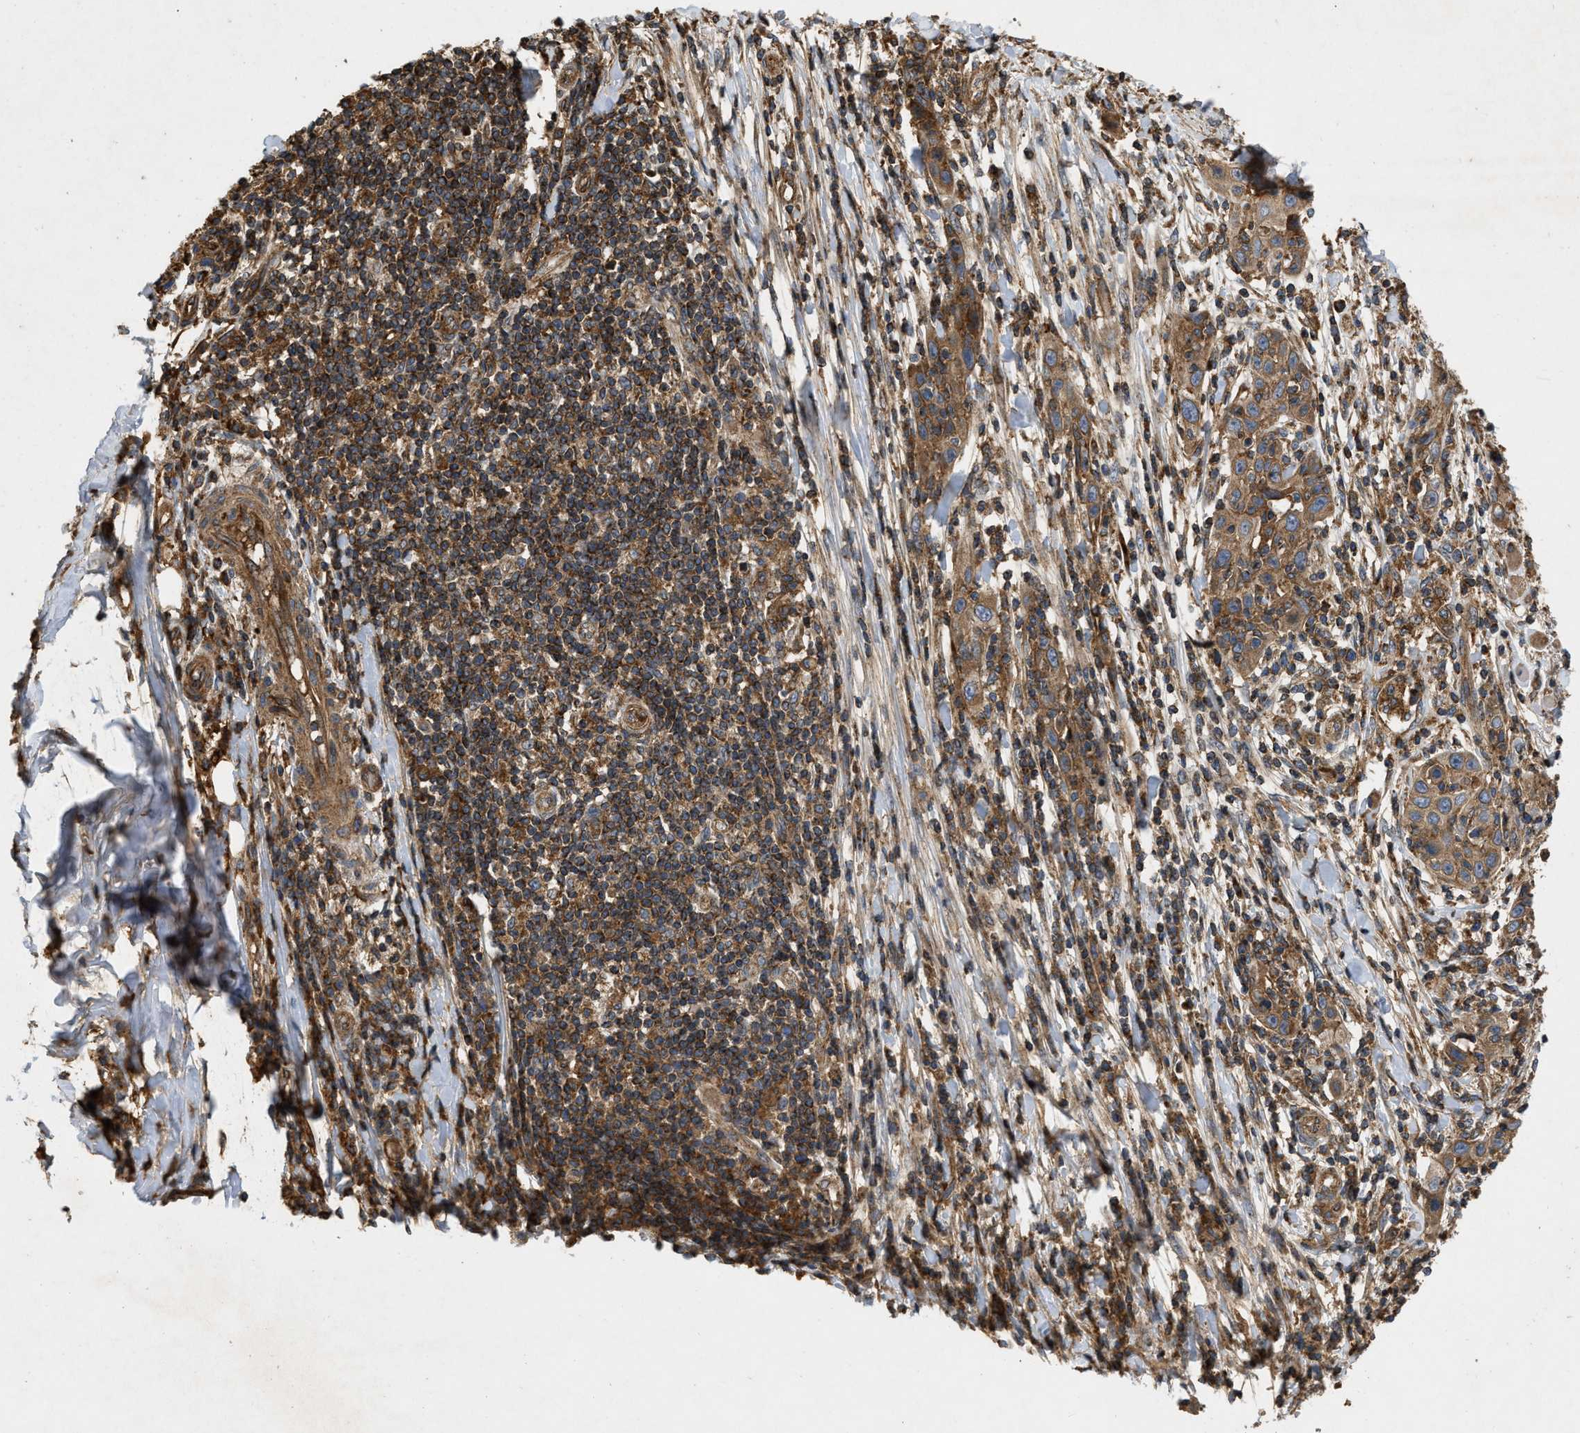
{"staining": {"intensity": "moderate", "quantity": ">75%", "location": "cytoplasmic/membranous"}, "tissue": "skin cancer", "cell_type": "Tumor cells", "image_type": "cancer", "snomed": [{"axis": "morphology", "description": "Squamous cell carcinoma, NOS"}, {"axis": "topography", "description": "Skin"}], "caption": "Protein expression analysis of human skin cancer (squamous cell carcinoma) reveals moderate cytoplasmic/membranous positivity in about >75% of tumor cells. The protein is shown in brown color, while the nuclei are stained blue.", "gene": "GNB4", "patient": {"sex": "female", "age": 88}}